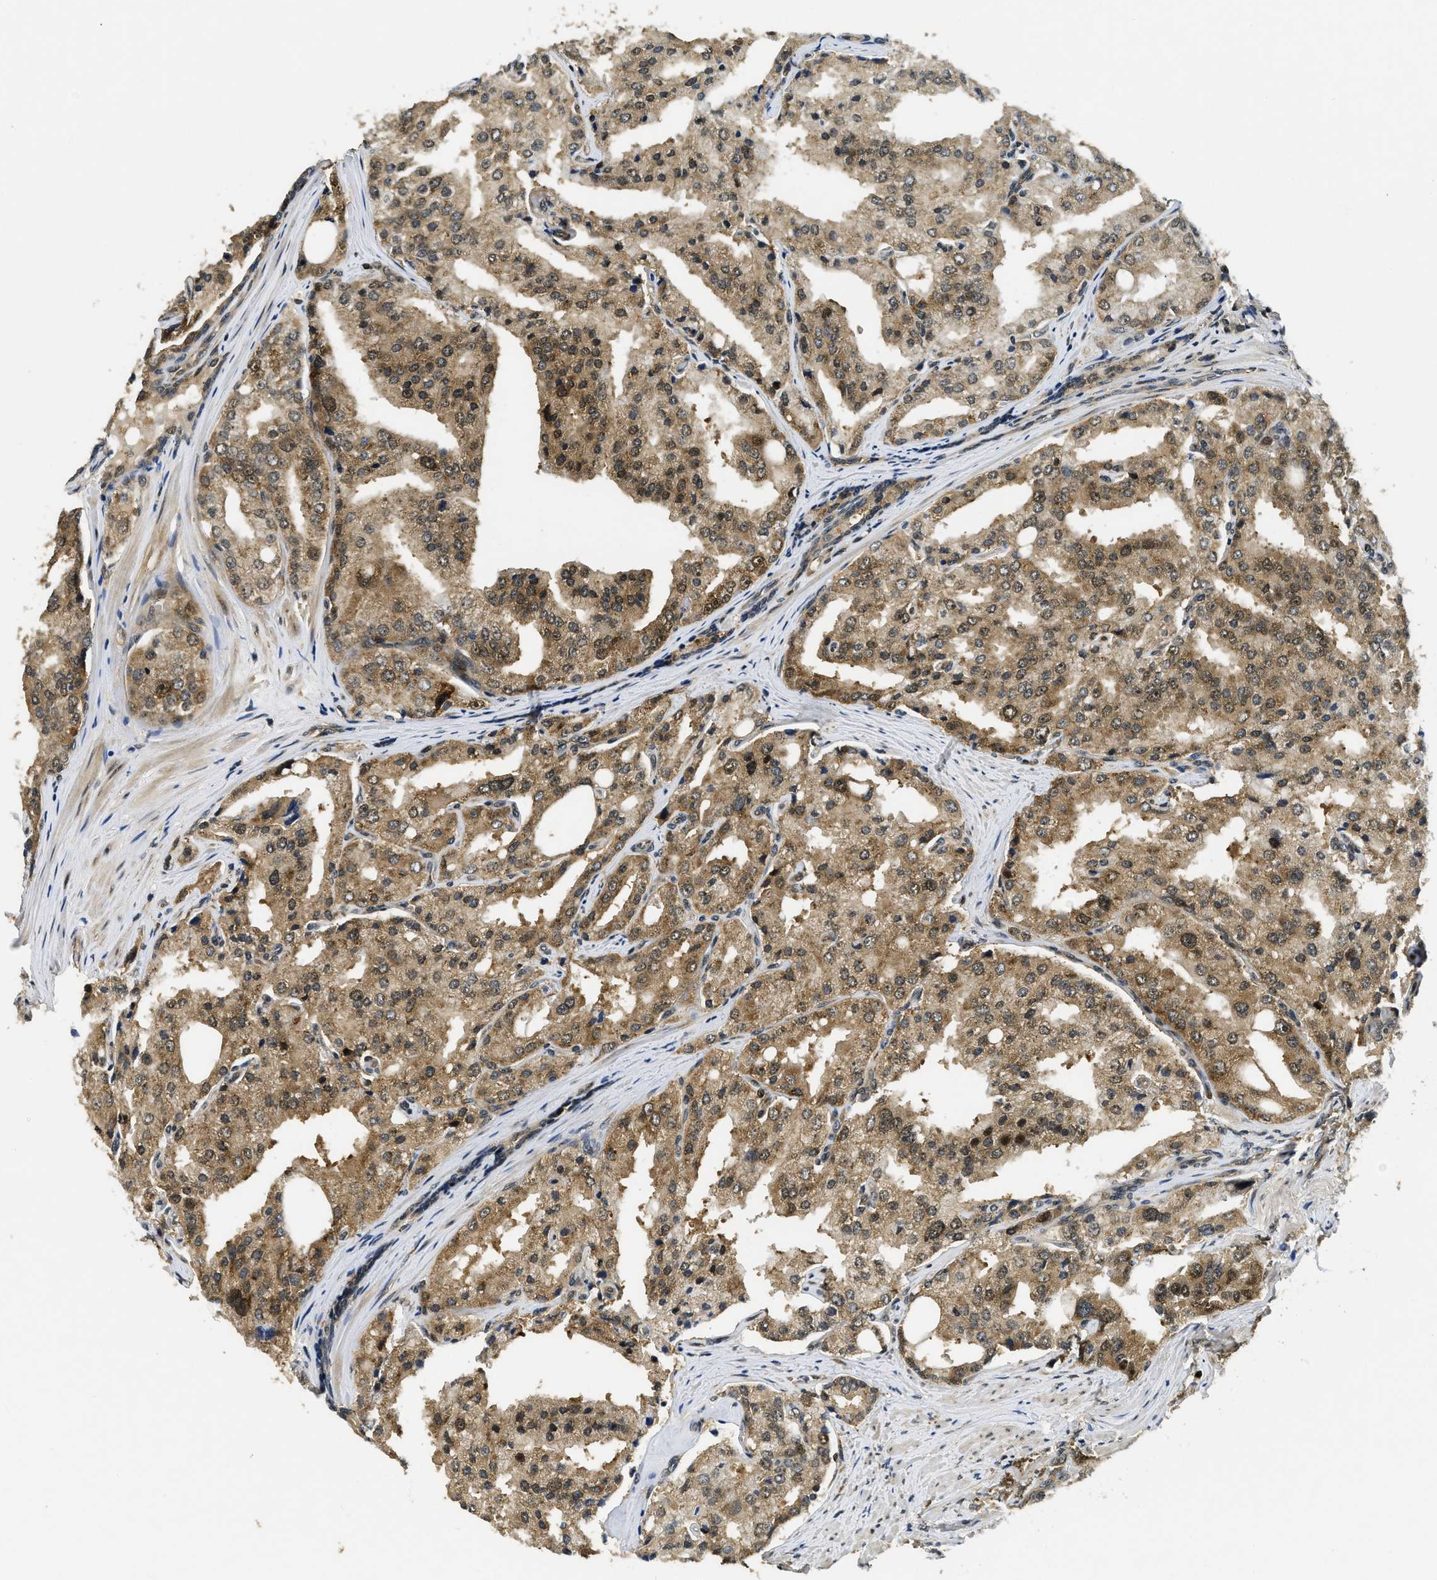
{"staining": {"intensity": "moderate", "quantity": ">75%", "location": "cytoplasmic/membranous,nuclear"}, "tissue": "prostate cancer", "cell_type": "Tumor cells", "image_type": "cancer", "snomed": [{"axis": "morphology", "description": "Adenocarcinoma, High grade"}, {"axis": "topography", "description": "Prostate"}], "caption": "Tumor cells reveal medium levels of moderate cytoplasmic/membranous and nuclear positivity in approximately >75% of cells in prostate adenocarcinoma (high-grade).", "gene": "ADSL", "patient": {"sex": "male", "age": 50}}